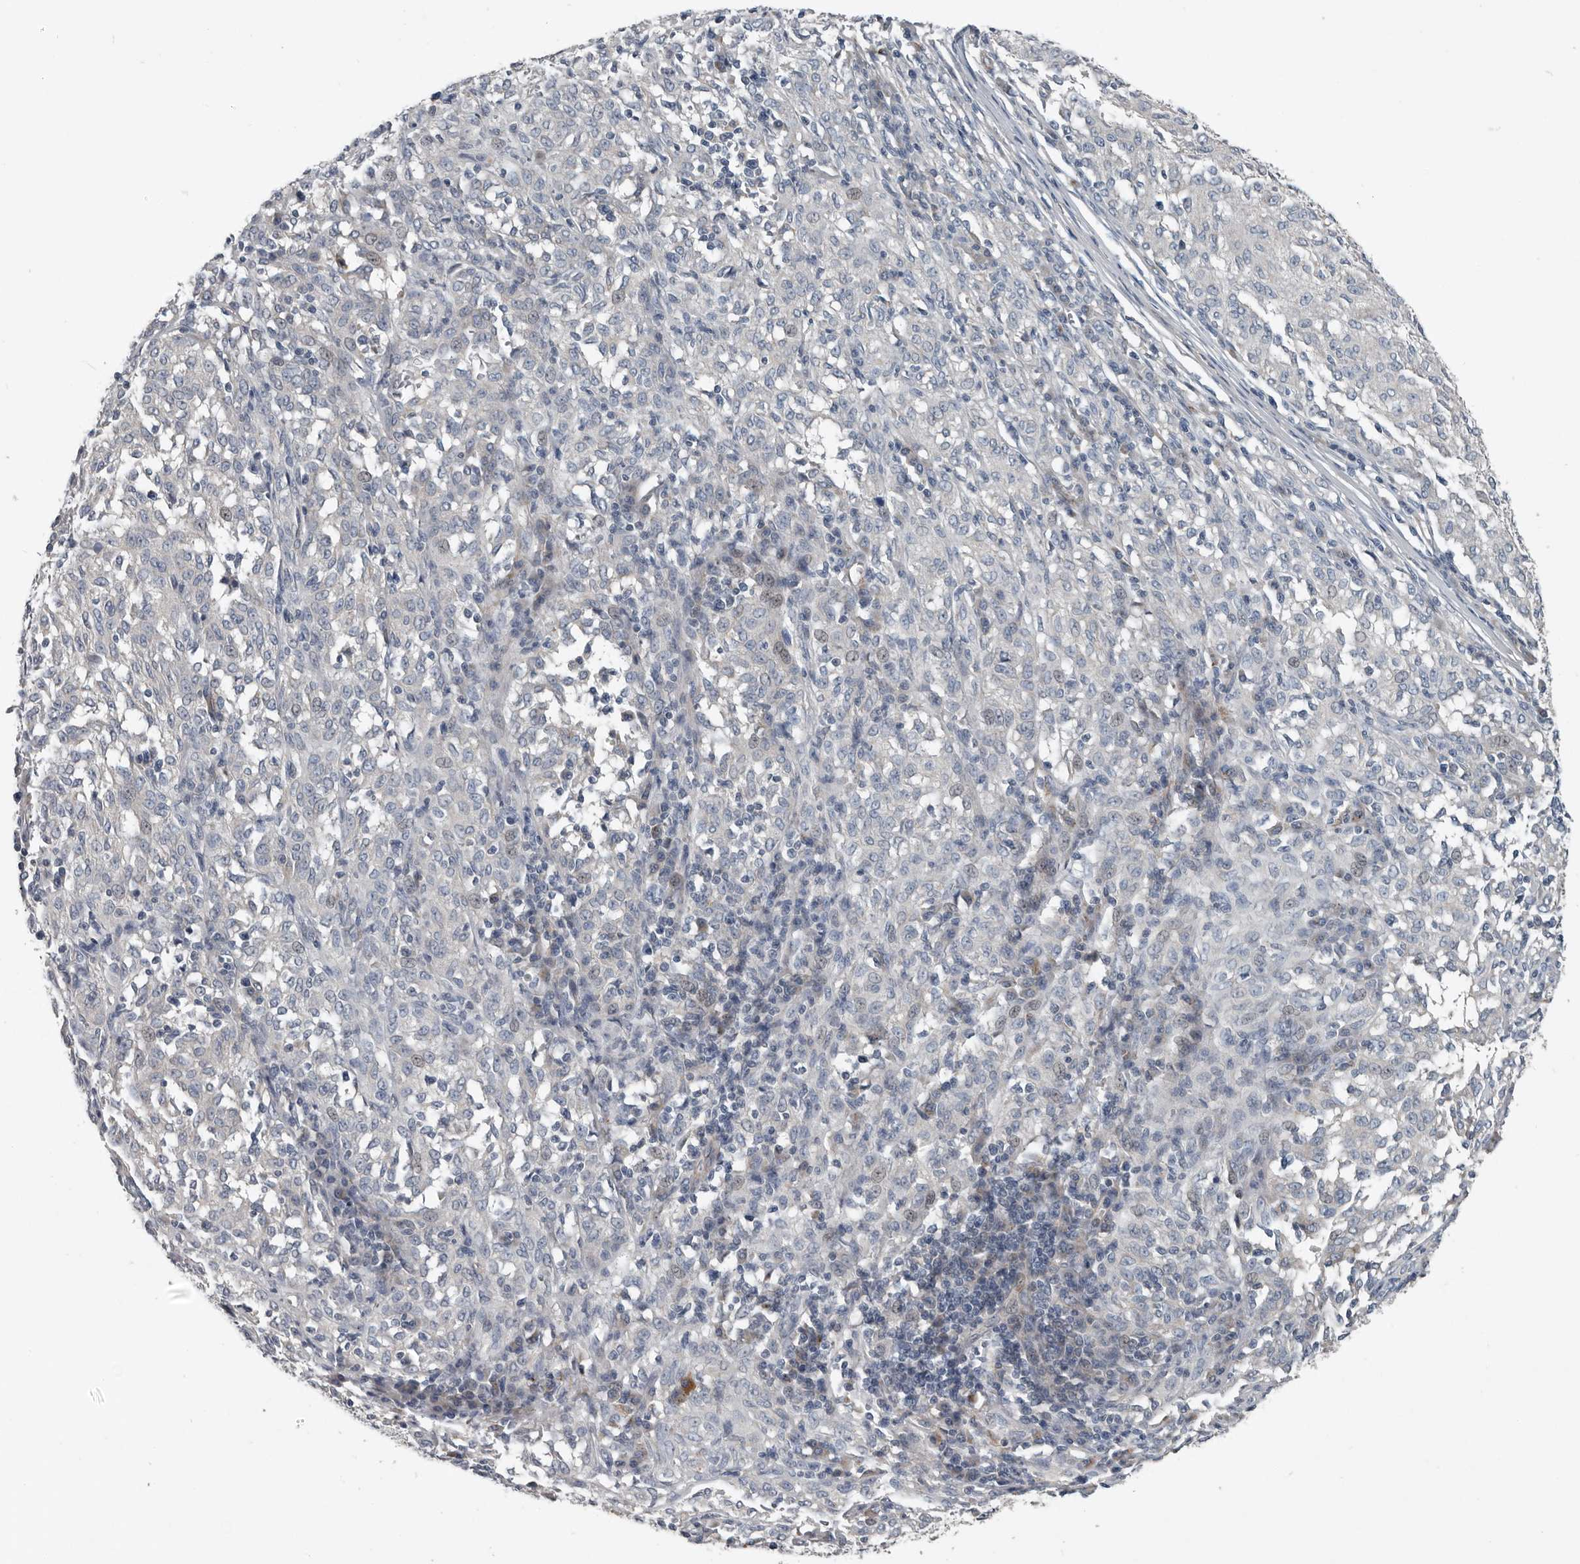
{"staining": {"intensity": "negative", "quantity": "none", "location": "none"}, "tissue": "melanoma", "cell_type": "Tumor cells", "image_type": "cancer", "snomed": [{"axis": "morphology", "description": "Malignant melanoma, NOS"}, {"axis": "topography", "description": "Skin"}], "caption": "The histopathology image shows no significant expression in tumor cells of malignant melanoma.", "gene": "DPY19L4", "patient": {"sex": "female", "age": 72}}